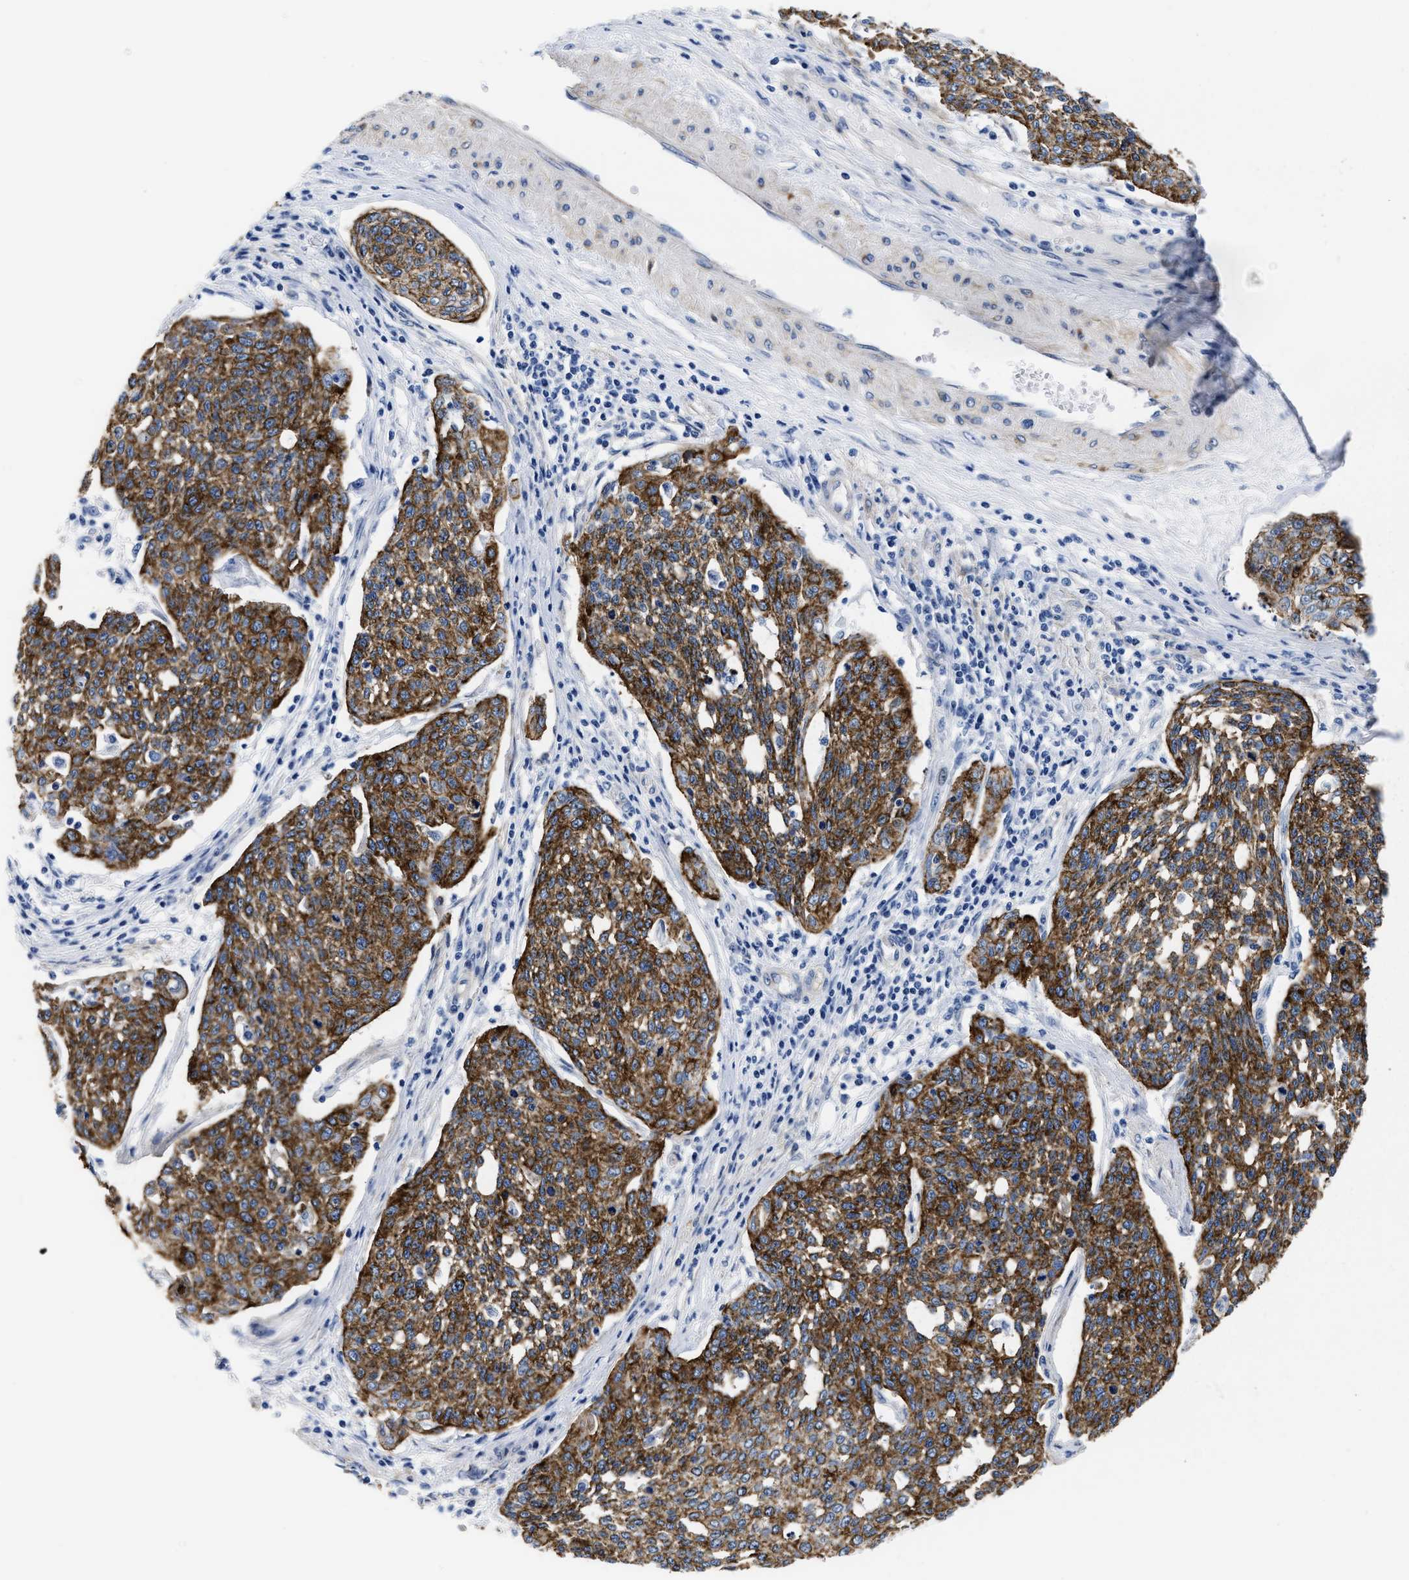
{"staining": {"intensity": "strong", "quantity": ">75%", "location": "cytoplasmic/membranous"}, "tissue": "cervical cancer", "cell_type": "Tumor cells", "image_type": "cancer", "snomed": [{"axis": "morphology", "description": "Squamous cell carcinoma, NOS"}, {"axis": "topography", "description": "Cervix"}], "caption": "Protein staining reveals strong cytoplasmic/membranous positivity in approximately >75% of tumor cells in cervical cancer. (Stains: DAB in brown, nuclei in blue, Microscopy: brightfield microscopy at high magnification).", "gene": "TRIM29", "patient": {"sex": "female", "age": 34}}